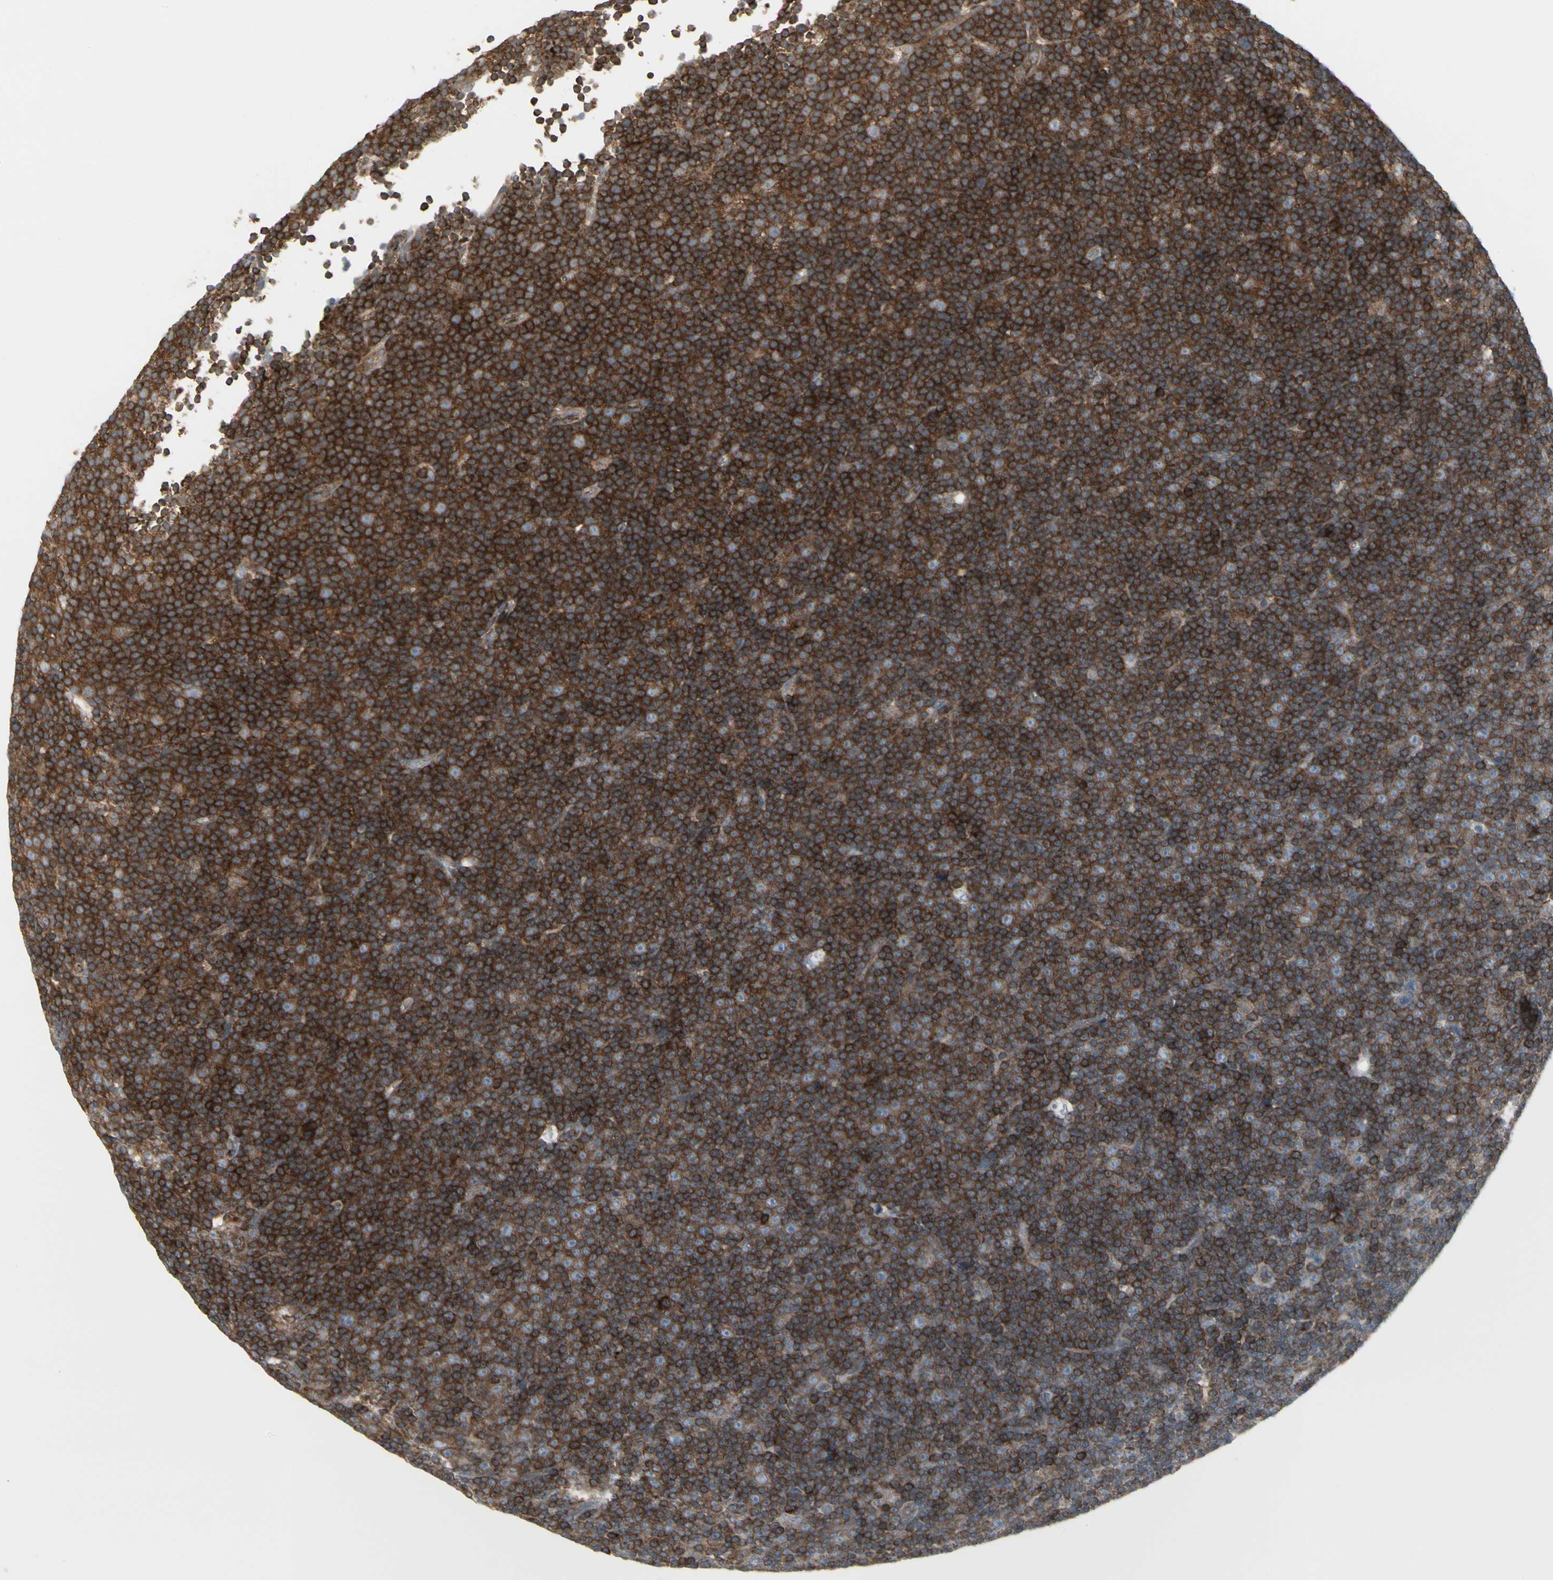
{"staining": {"intensity": "strong", "quantity": ">75%", "location": "cytoplasmic/membranous"}, "tissue": "lymphoma", "cell_type": "Tumor cells", "image_type": "cancer", "snomed": [{"axis": "morphology", "description": "Malignant lymphoma, non-Hodgkin's type, Low grade"}, {"axis": "topography", "description": "Lymph node"}], "caption": "Human malignant lymphoma, non-Hodgkin's type (low-grade) stained with a protein marker exhibits strong staining in tumor cells.", "gene": "EPS15", "patient": {"sex": "female", "age": 67}}